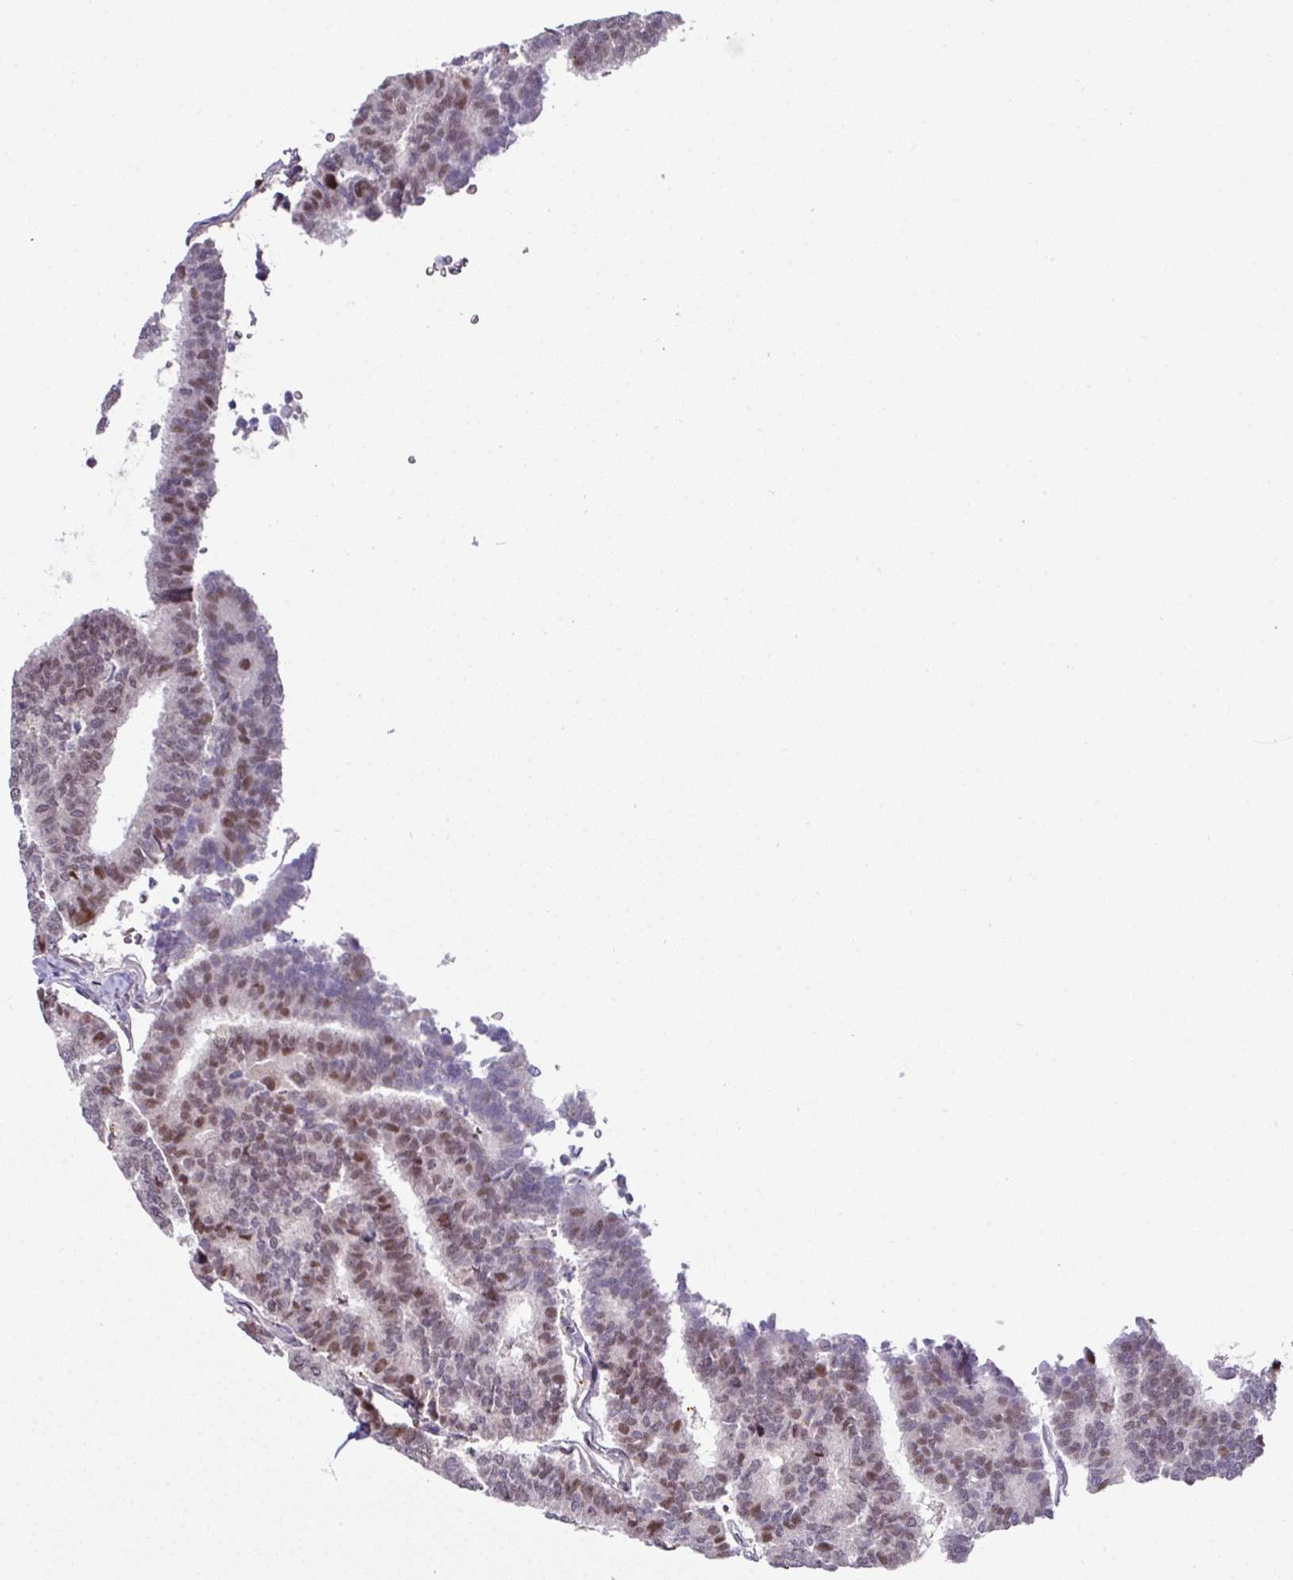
{"staining": {"intensity": "moderate", "quantity": "25%-75%", "location": "nuclear"}, "tissue": "thyroid cancer", "cell_type": "Tumor cells", "image_type": "cancer", "snomed": [{"axis": "morphology", "description": "Papillary adenocarcinoma, NOS"}, {"axis": "topography", "description": "Thyroid gland"}], "caption": "Thyroid papillary adenocarcinoma was stained to show a protein in brown. There is medium levels of moderate nuclear expression in approximately 25%-75% of tumor cells.", "gene": "SWSAP1", "patient": {"sex": "female", "age": 35}}